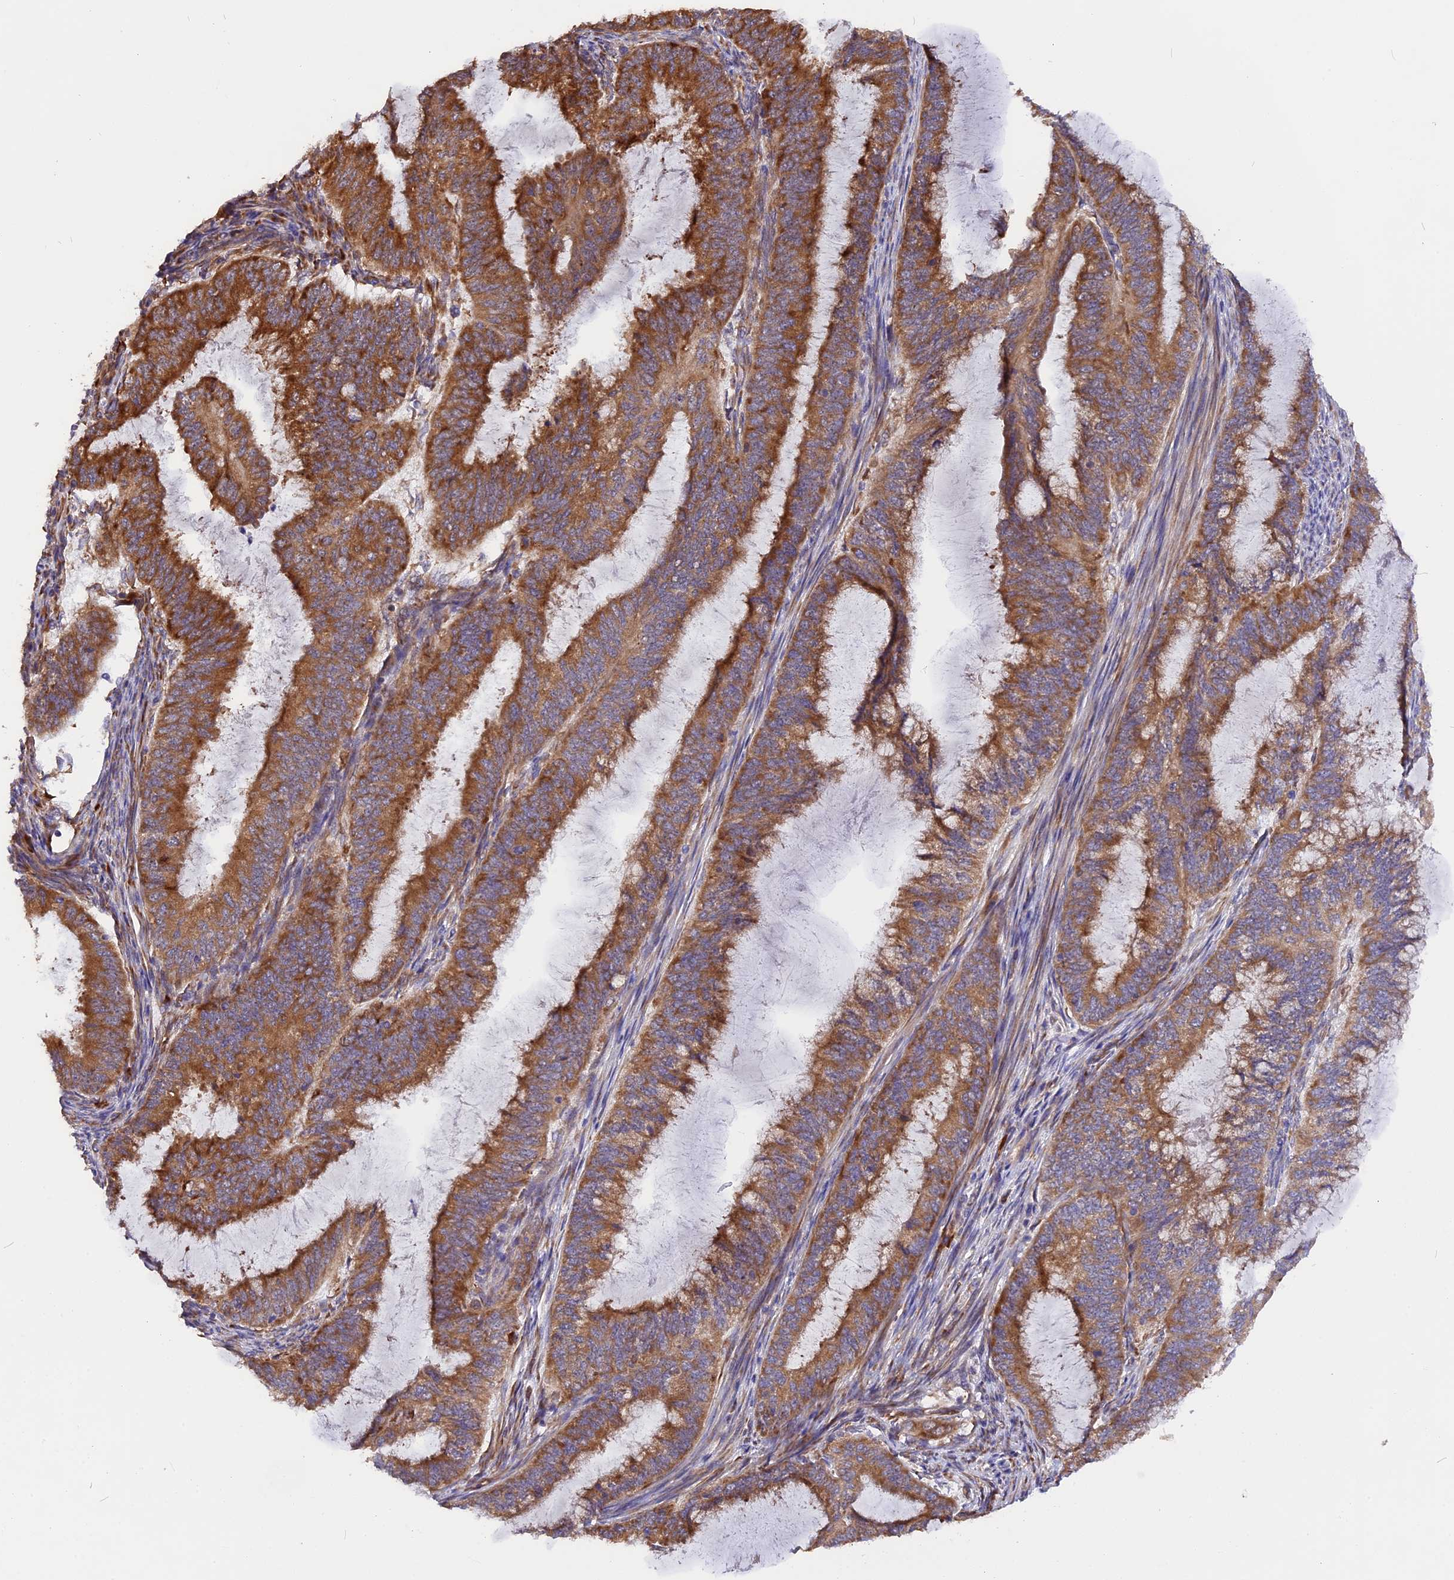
{"staining": {"intensity": "strong", "quantity": ">75%", "location": "cytoplasmic/membranous"}, "tissue": "endometrial cancer", "cell_type": "Tumor cells", "image_type": "cancer", "snomed": [{"axis": "morphology", "description": "Adenocarcinoma, NOS"}, {"axis": "topography", "description": "Endometrium"}], "caption": "Protein staining of endometrial cancer (adenocarcinoma) tissue reveals strong cytoplasmic/membranous staining in about >75% of tumor cells.", "gene": "GNPTAB", "patient": {"sex": "female", "age": 51}}